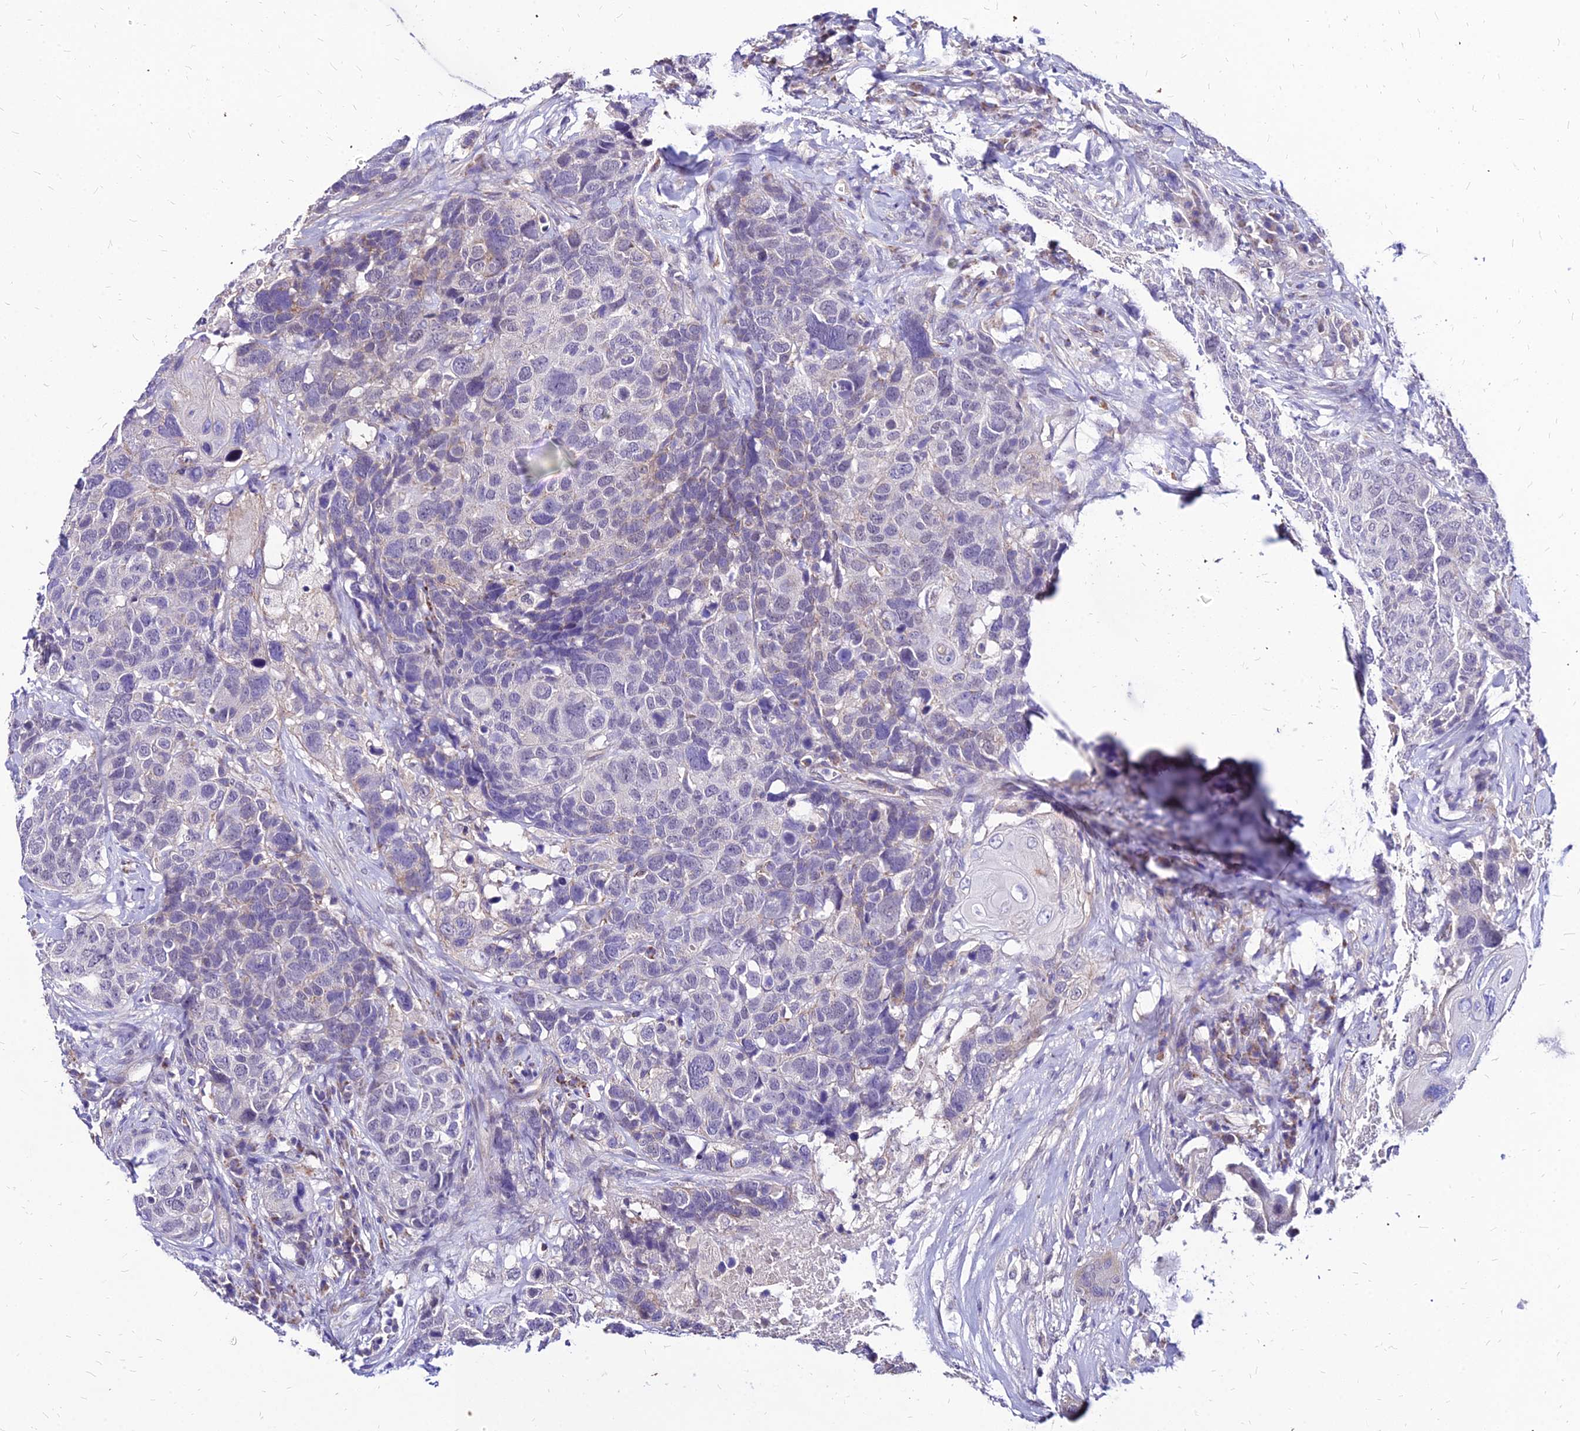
{"staining": {"intensity": "negative", "quantity": "none", "location": "none"}, "tissue": "head and neck cancer", "cell_type": "Tumor cells", "image_type": "cancer", "snomed": [{"axis": "morphology", "description": "Squamous cell carcinoma, NOS"}, {"axis": "topography", "description": "Head-Neck"}], "caption": "Head and neck cancer was stained to show a protein in brown. There is no significant positivity in tumor cells. (IHC, brightfield microscopy, high magnification).", "gene": "YEATS2", "patient": {"sex": "male", "age": 66}}